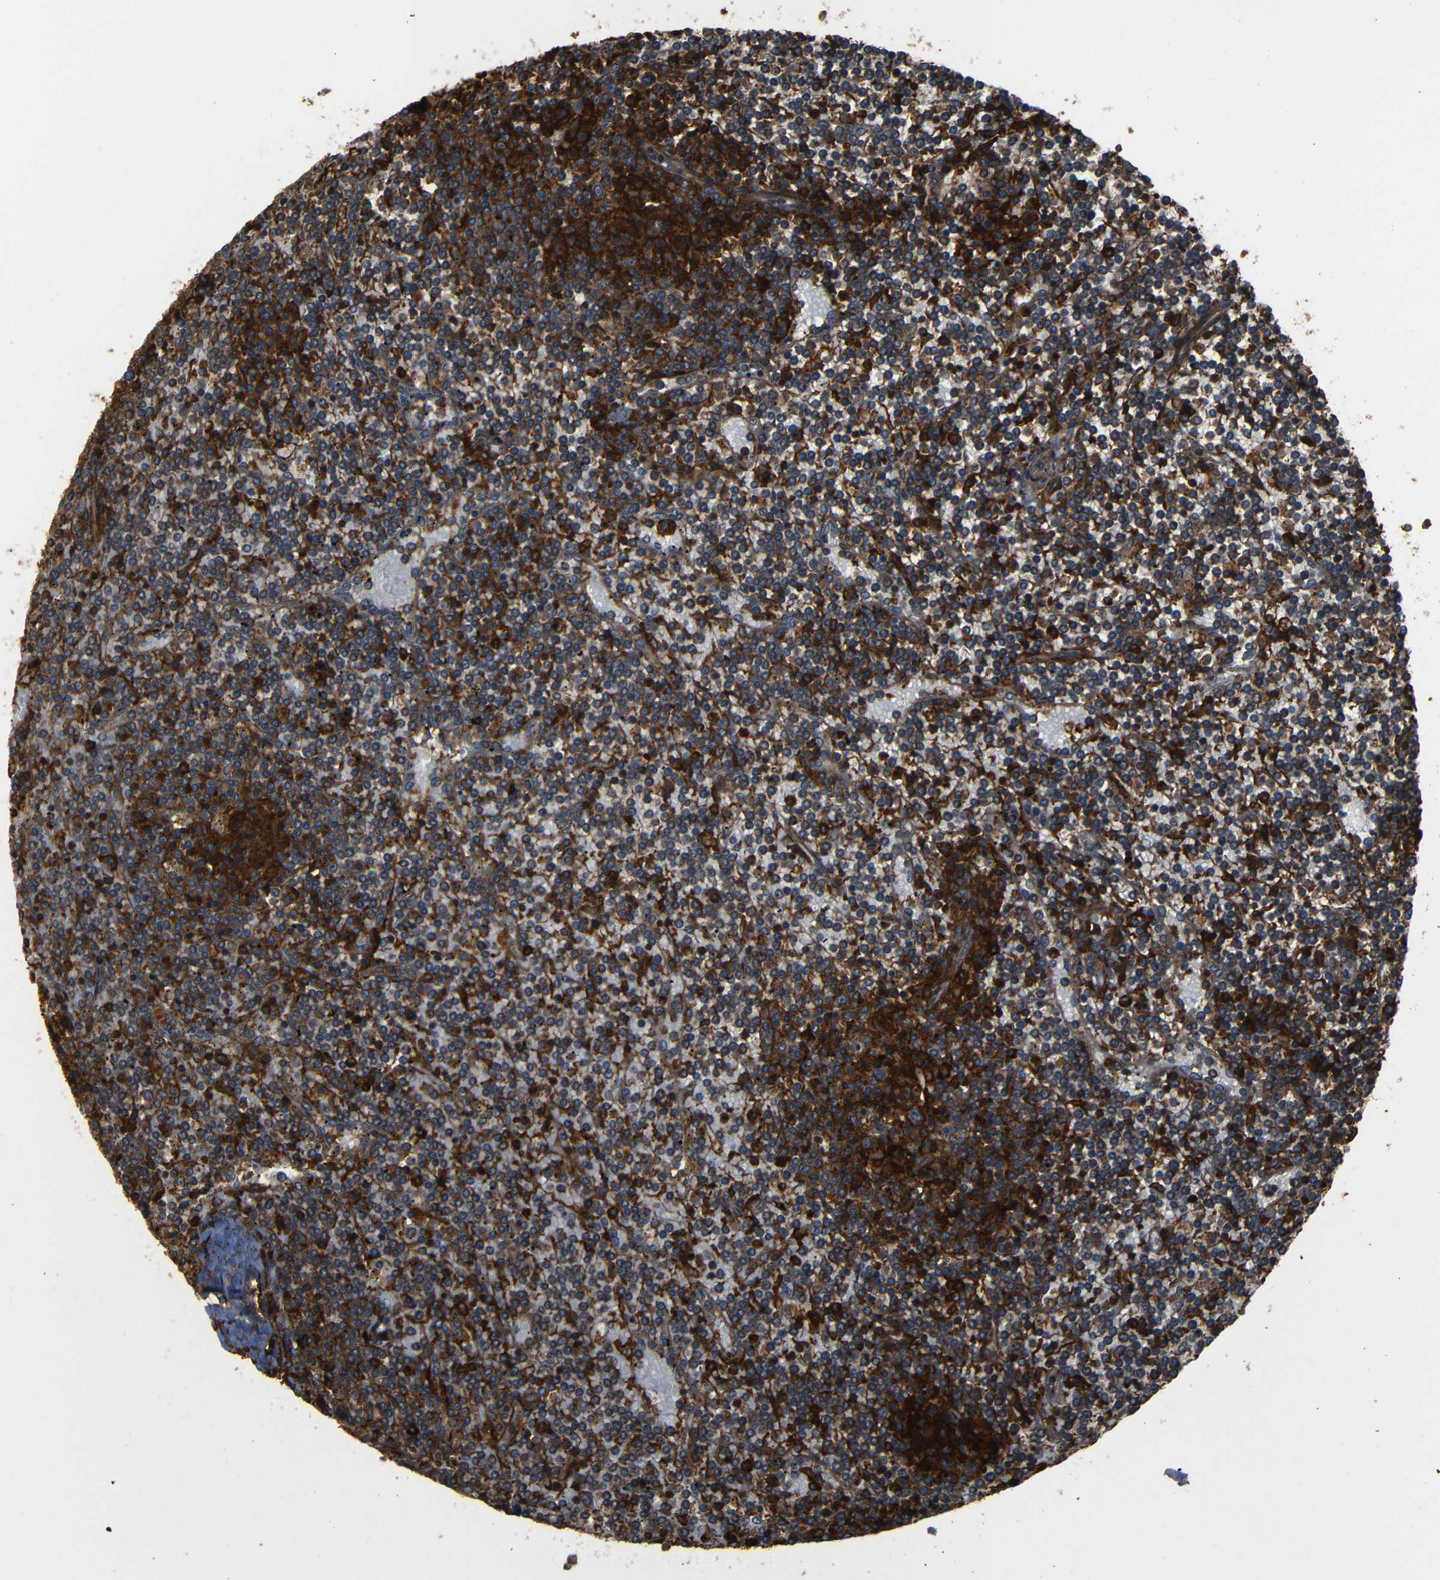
{"staining": {"intensity": "strong", "quantity": "25%-75%", "location": "cytoplasmic/membranous"}, "tissue": "lymphoma", "cell_type": "Tumor cells", "image_type": "cancer", "snomed": [{"axis": "morphology", "description": "Malignant lymphoma, non-Hodgkin's type, Low grade"}, {"axis": "topography", "description": "Spleen"}], "caption": "Lymphoma tissue demonstrates strong cytoplasmic/membranous staining in approximately 25%-75% of tumor cells", "gene": "ADGRE5", "patient": {"sex": "female", "age": 19}}